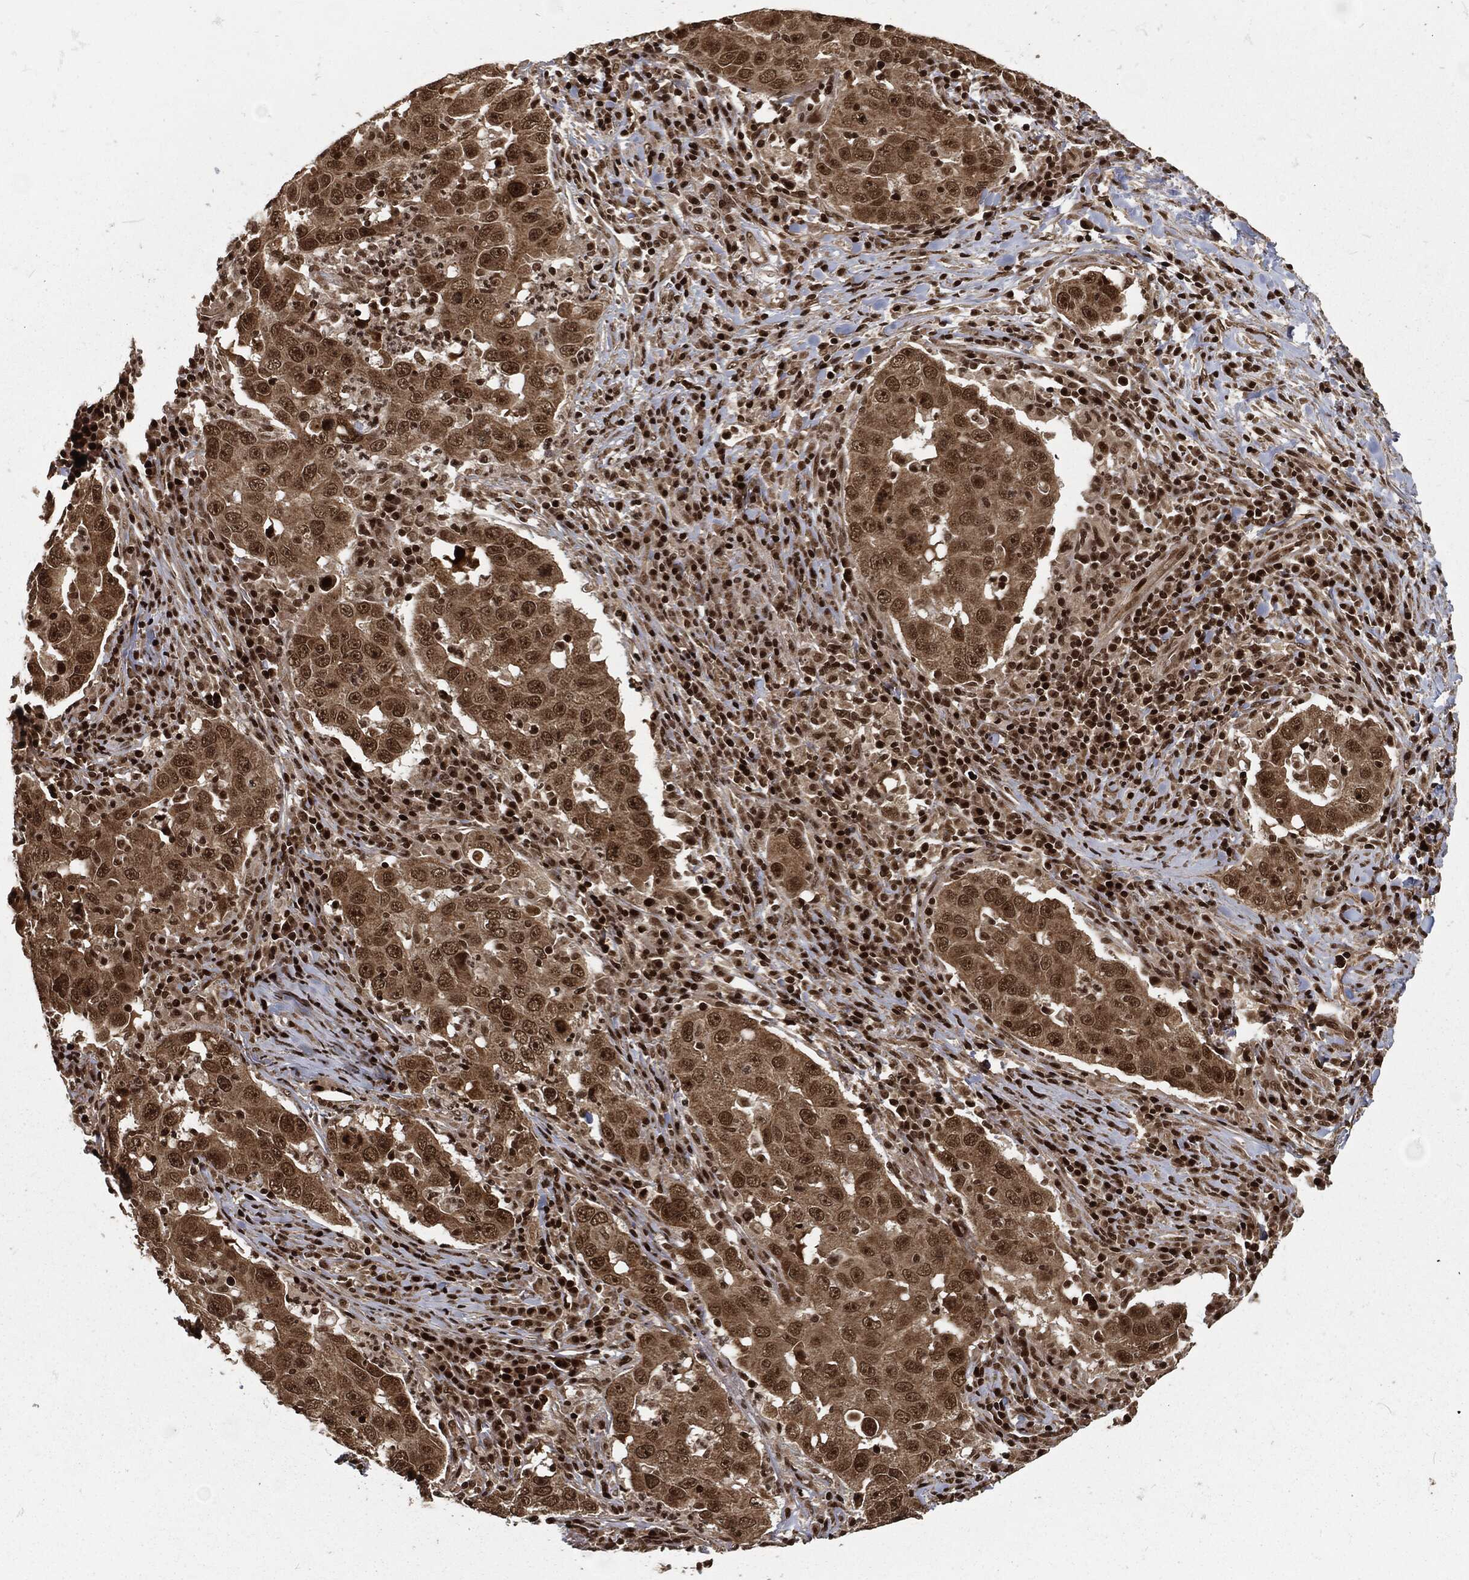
{"staining": {"intensity": "moderate", "quantity": ">75%", "location": "cytoplasmic/membranous,nuclear"}, "tissue": "lung cancer", "cell_type": "Tumor cells", "image_type": "cancer", "snomed": [{"axis": "morphology", "description": "Adenocarcinoma, NOS"}, {"axis": "topography", "description": "Lung"}], "caption": "Lung cancer (adenocarcinoma) was stained to show a protein in brown. There is medium levels of moderate cytoplasmic/membranous and nuclear expression in about >75% of tumor cells.", "gene": "NGRN", "patient": {"sex": "male", "age": 73}}